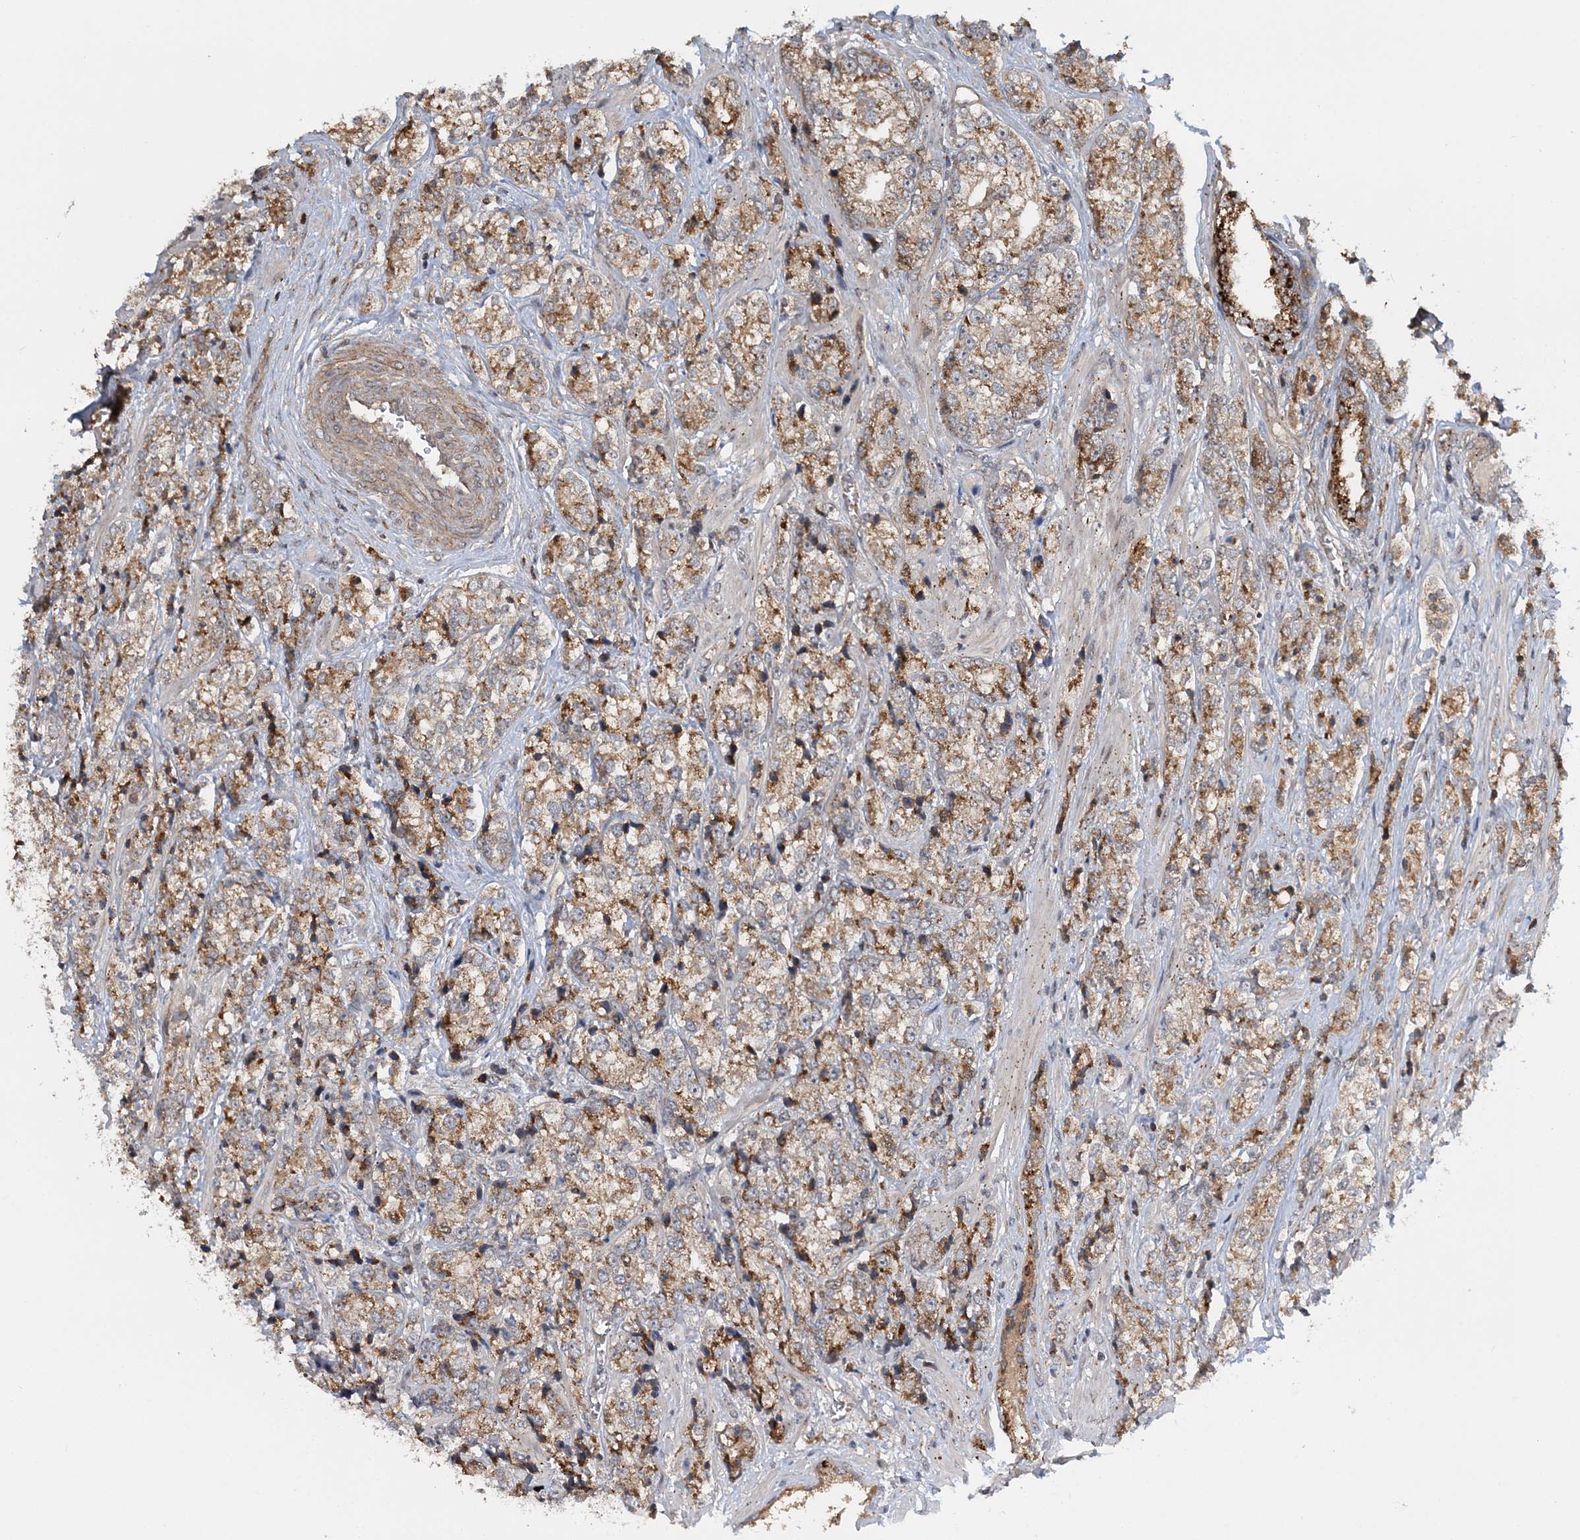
{"staining": {"intensity": "moderate", "quantity": ">75%", "location": "cytoplasmic/membranous"}, "tissue": "prostate cancer", "cell_type": "Tumor cells", "image_type": "cancer", "snomed": [{"axis": "morphology", "description": "Adenocarcinoma, High grade"}, {"axis": "topography", "description": "Prostate"}], "caption": "This photomicrograph displays prostate high-grade adenocarcinoma stained with immunohistochemistry to label a protein in brown. The cytoplasmic/membranous of tumor cells show moderate positivity for the protein. Nuclei are counter-stained blue.", "gene": "KIF4A", "patient": {"sex": "male", "age": 69}}